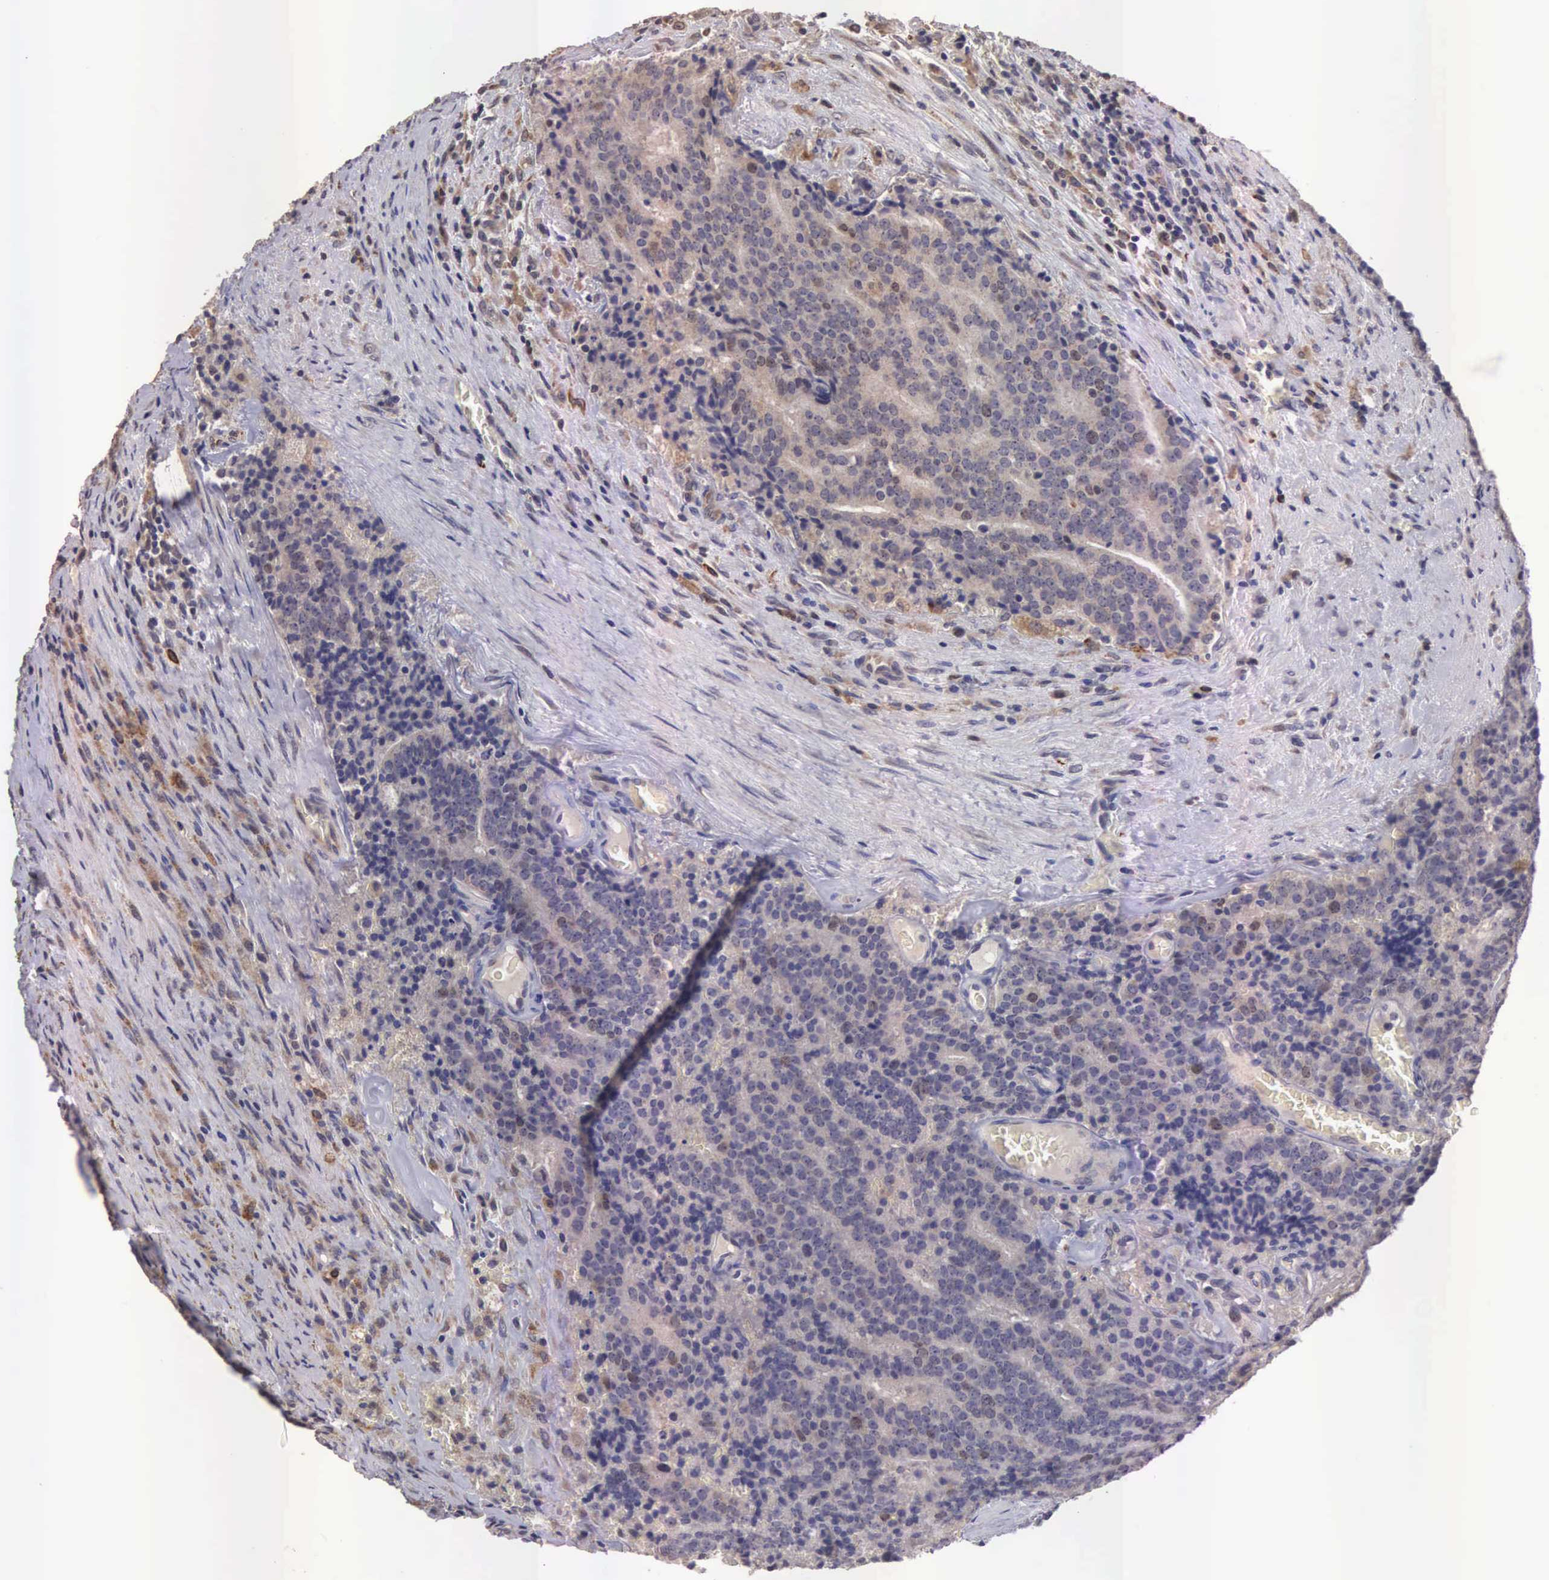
{"staining": {"intensity": "weak", "quantity": ">75%", "location": "cytoplasmic/membranous"}, "tissue": "prostate cancer", "cell_type": "Tumor cells", "image_type": "cancer", "snomed": [{"axis": "morphology", "description": "Adenocarcinoma, Medium grade"}, {"axis": "topography", "description": "Prostate"}], "caption": "Immunohistochemistry (IHC) micrograph of neoplastic tissue: prostate cancer (medium-grade adenocarcinoma) stained using immunohistochemistry (IHC) demonstrates low levels of weak protein expression localized specifically in the cytoplasmic/membranous of tumor cells, appearing as a cytoplasmic/membranous brown color.", "gene": "CDC45", "patient": {"sex": "male", "age": 65}}